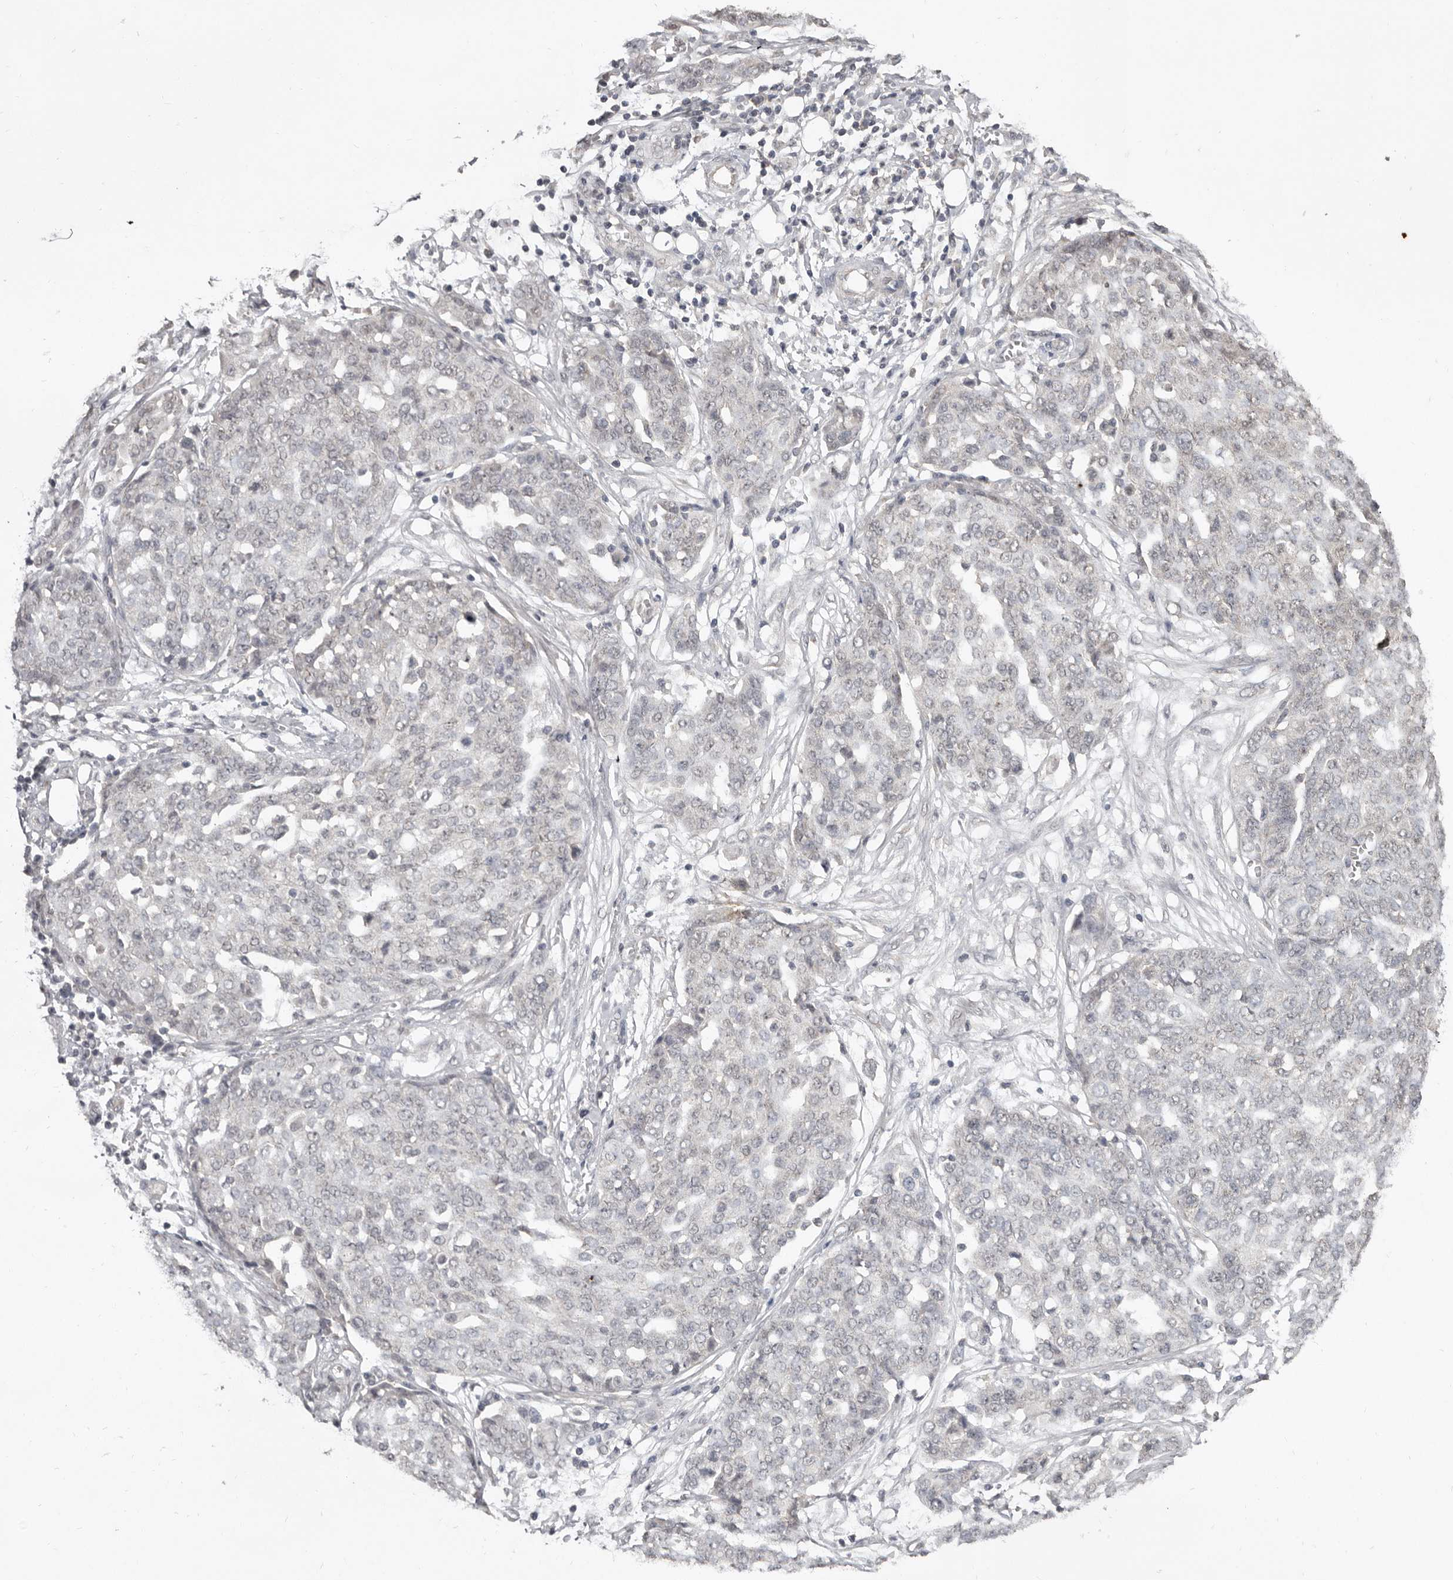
{"staining": {"intensity": "weak", "quantity": "<25%", "location": "nuclear"}, "tissue": "ovarian cancer", "cell_type": "Tumor cells", "image_type": "cancer", "snomed": [{"axis": "morphology", "description": "Cystadenocarcinoma, serous, NOS"}, {"axis": "topography", "description": "Soft tissue"}, {"axis": "topography", "description": "Ovary"}], "caption": "Serous cystadenocarcinoma (ovarian) stained for a protein using IHC shows no expression tumor cells.", "gene": "LINGO2", "patient": {"sex": "female", "age": 57}}